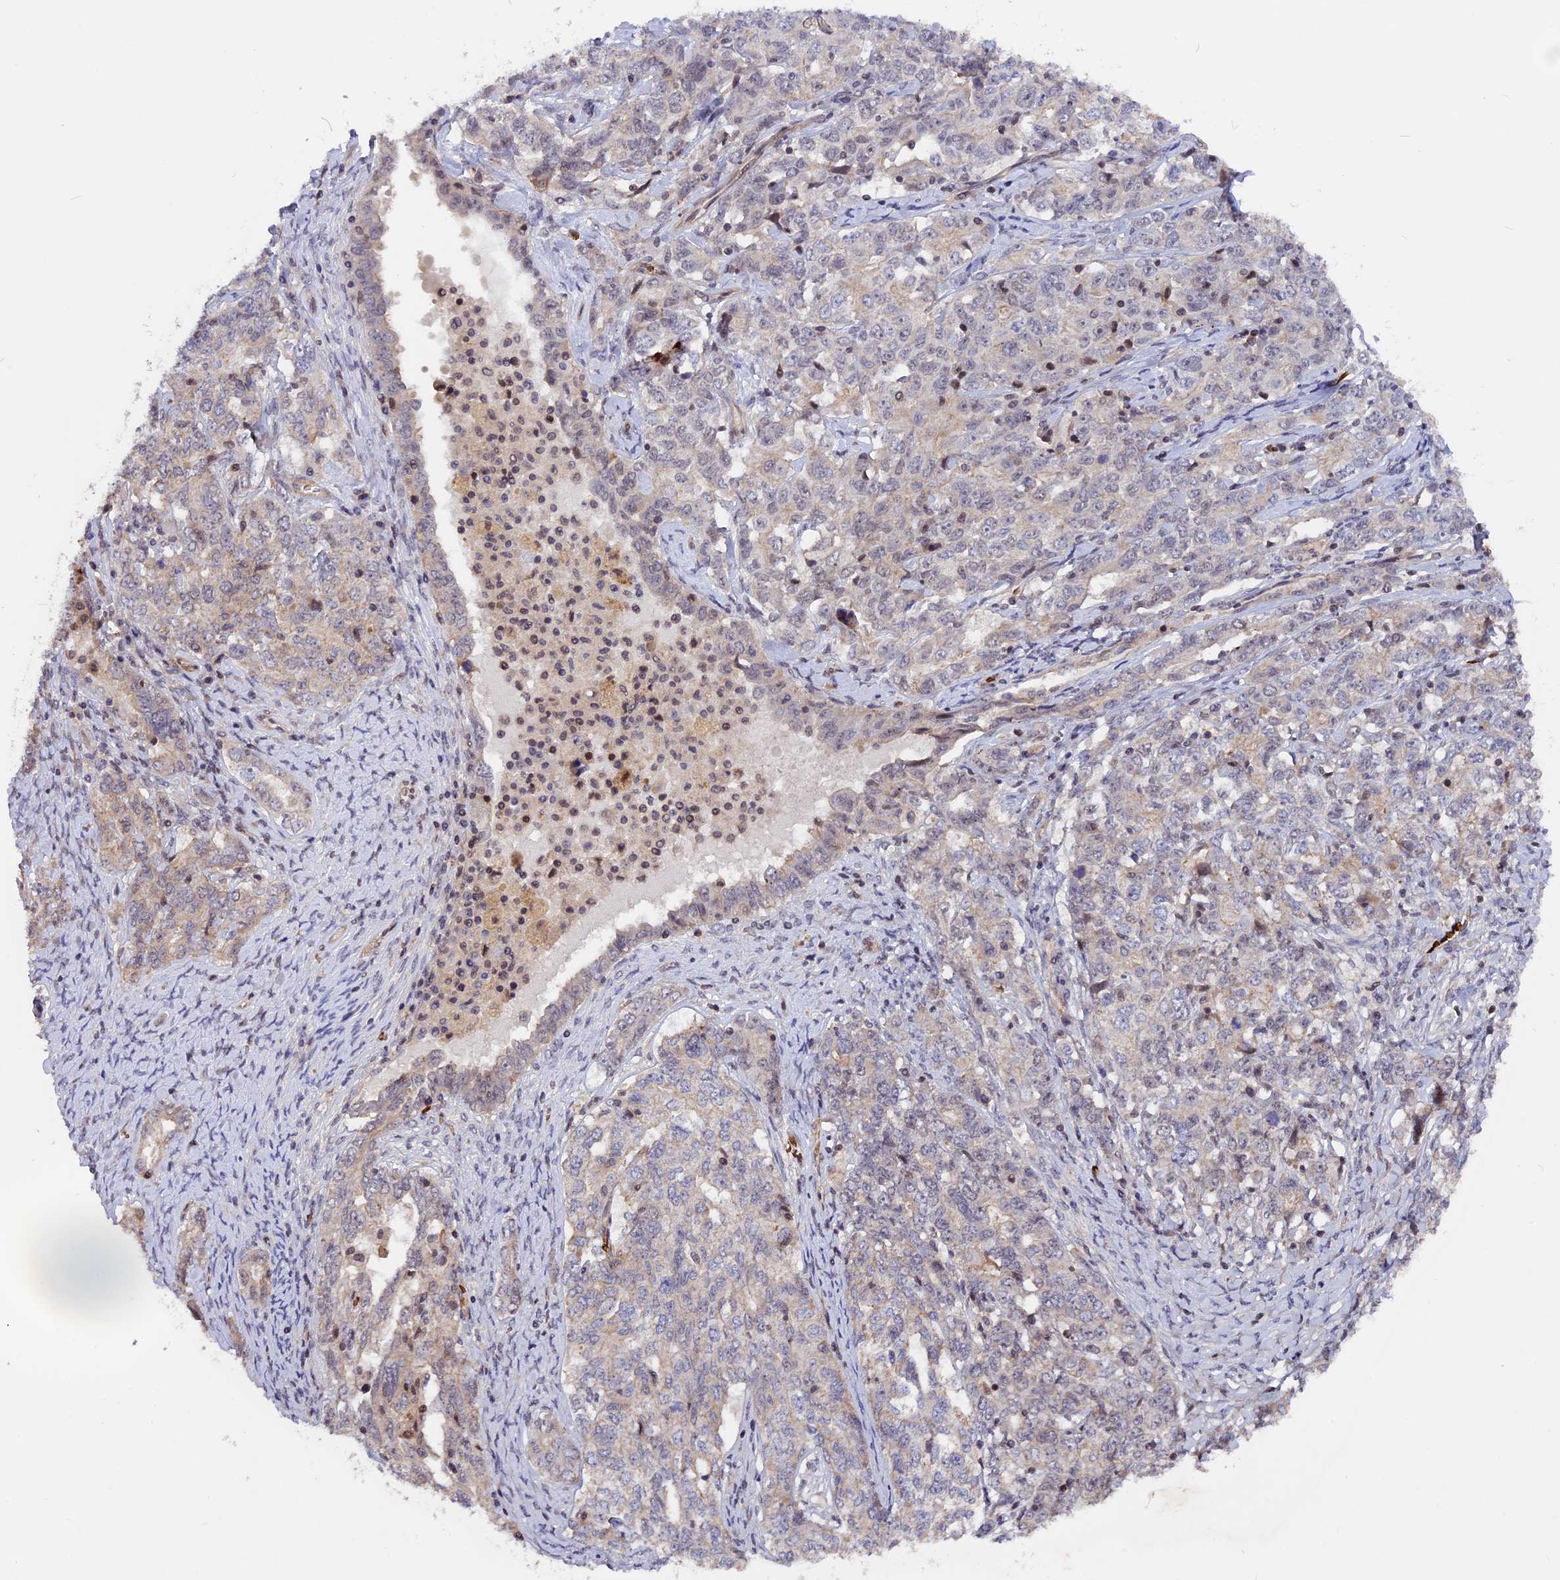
{"staining": {"intensity": "negative", "quantity": "none", "location": "none"}, "tissue": "ovarian cancer", "cell_type": "Tumor cells", "image_type": "cancer", "snomed": [{"axis": "morphology", "description": "Carcinoma, endometroid"}, {"axis": "topography", "description": "Ovary"}], "caption": "A histopathology image of ovarian cancer (endometroid carcinoma) stained for a protein exhibits no brown staining in tumor cells.", "gene": "ZC3H10", "patient": {"sex": "female", "age": 62}}